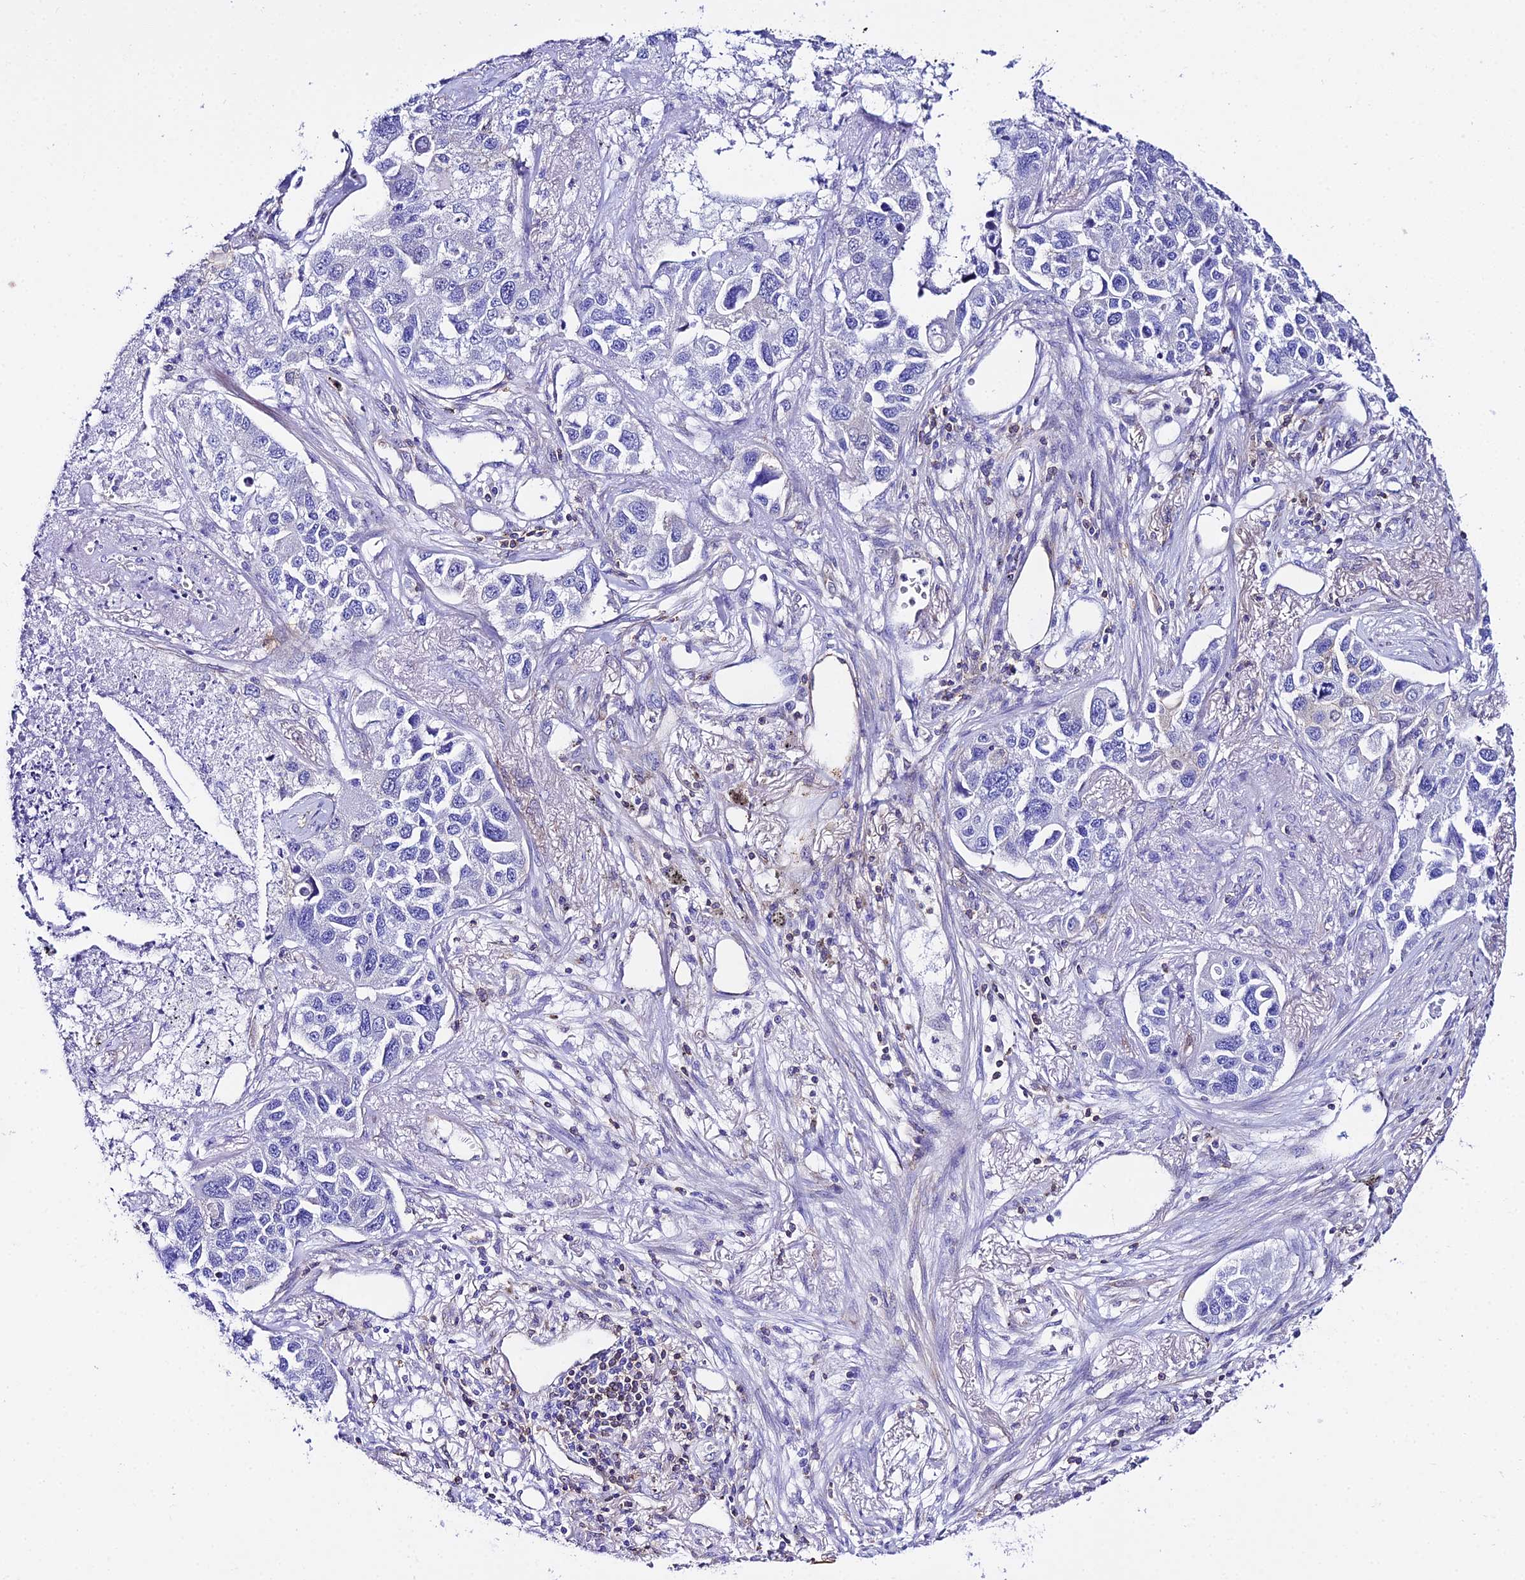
{"staining": {"intensity": "negative", "quantity": "none", "location": "none"}, "tissue": "lung cancer", "cell_type": "Tumor cells", "image_type": "cancer", "snomed": [{"axis": "morphology", "description": "Adenocarcinoma, NOS"}, {"axis": "topography", "description": "Lung"}], "caption": "DAB immunohistochemical staining of lung adenocarcinoma exhibits no significant staining in tumor cells.", "gene": "S100A16", "patient": {"sex": "male", "age": 49}}